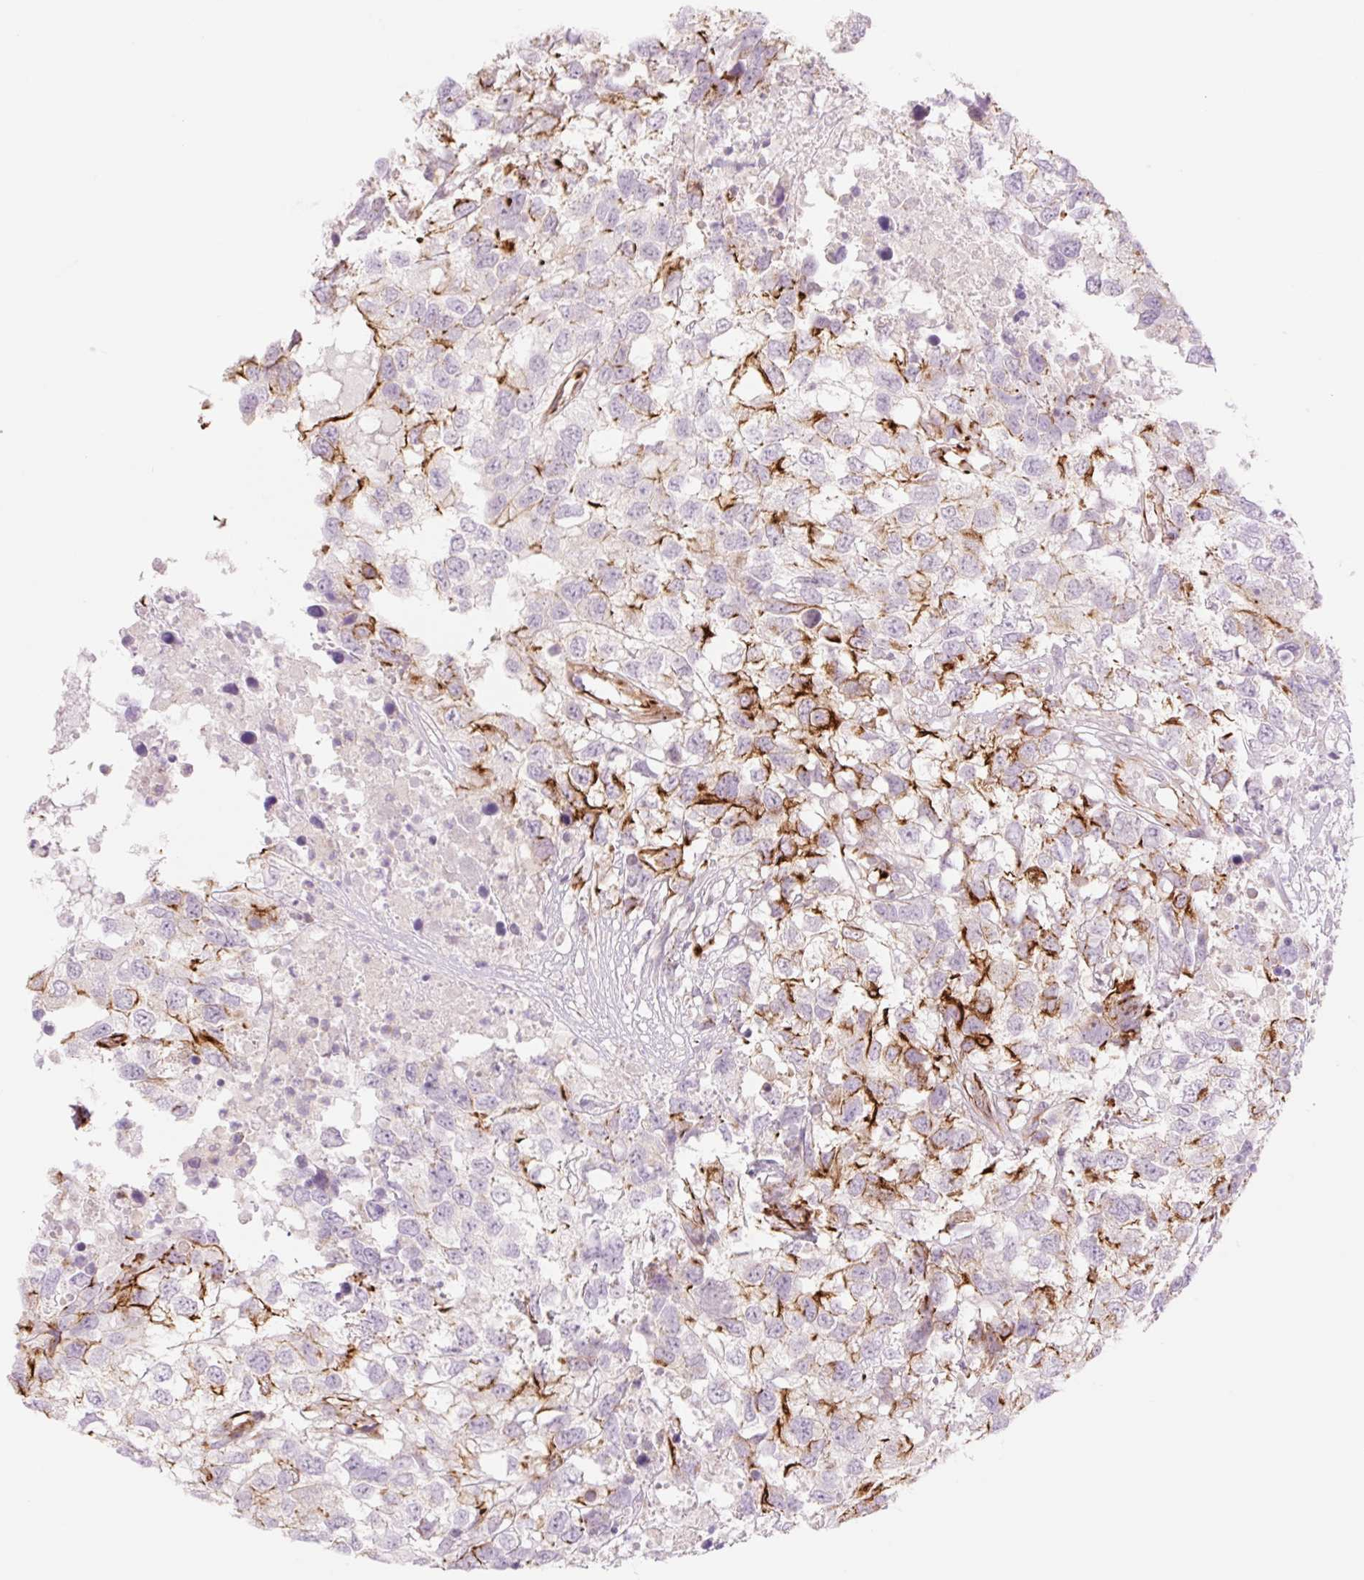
{"staining": {"intensity": "moderate", "quantity": "<25%", "location": "cytoplasmic/membranous"}, "tissue": "testis cancer", "cell_type": "Tumor cells", "image_type": "cancer", "snomed": [{"axis": "morphology", "description": "Carcinoma, Embryonal, NOS"}, {"axis": "topography", "description": "Testis"}], "caption": "Testis cancer tissue demonstrates moderate cytoplasmic/membranous staining in approximately <25% of tumor cells, visualized by immunohistochemistry.", "gene": "ZFYVE21", "patient": {"sex": "male", "age": 83}}